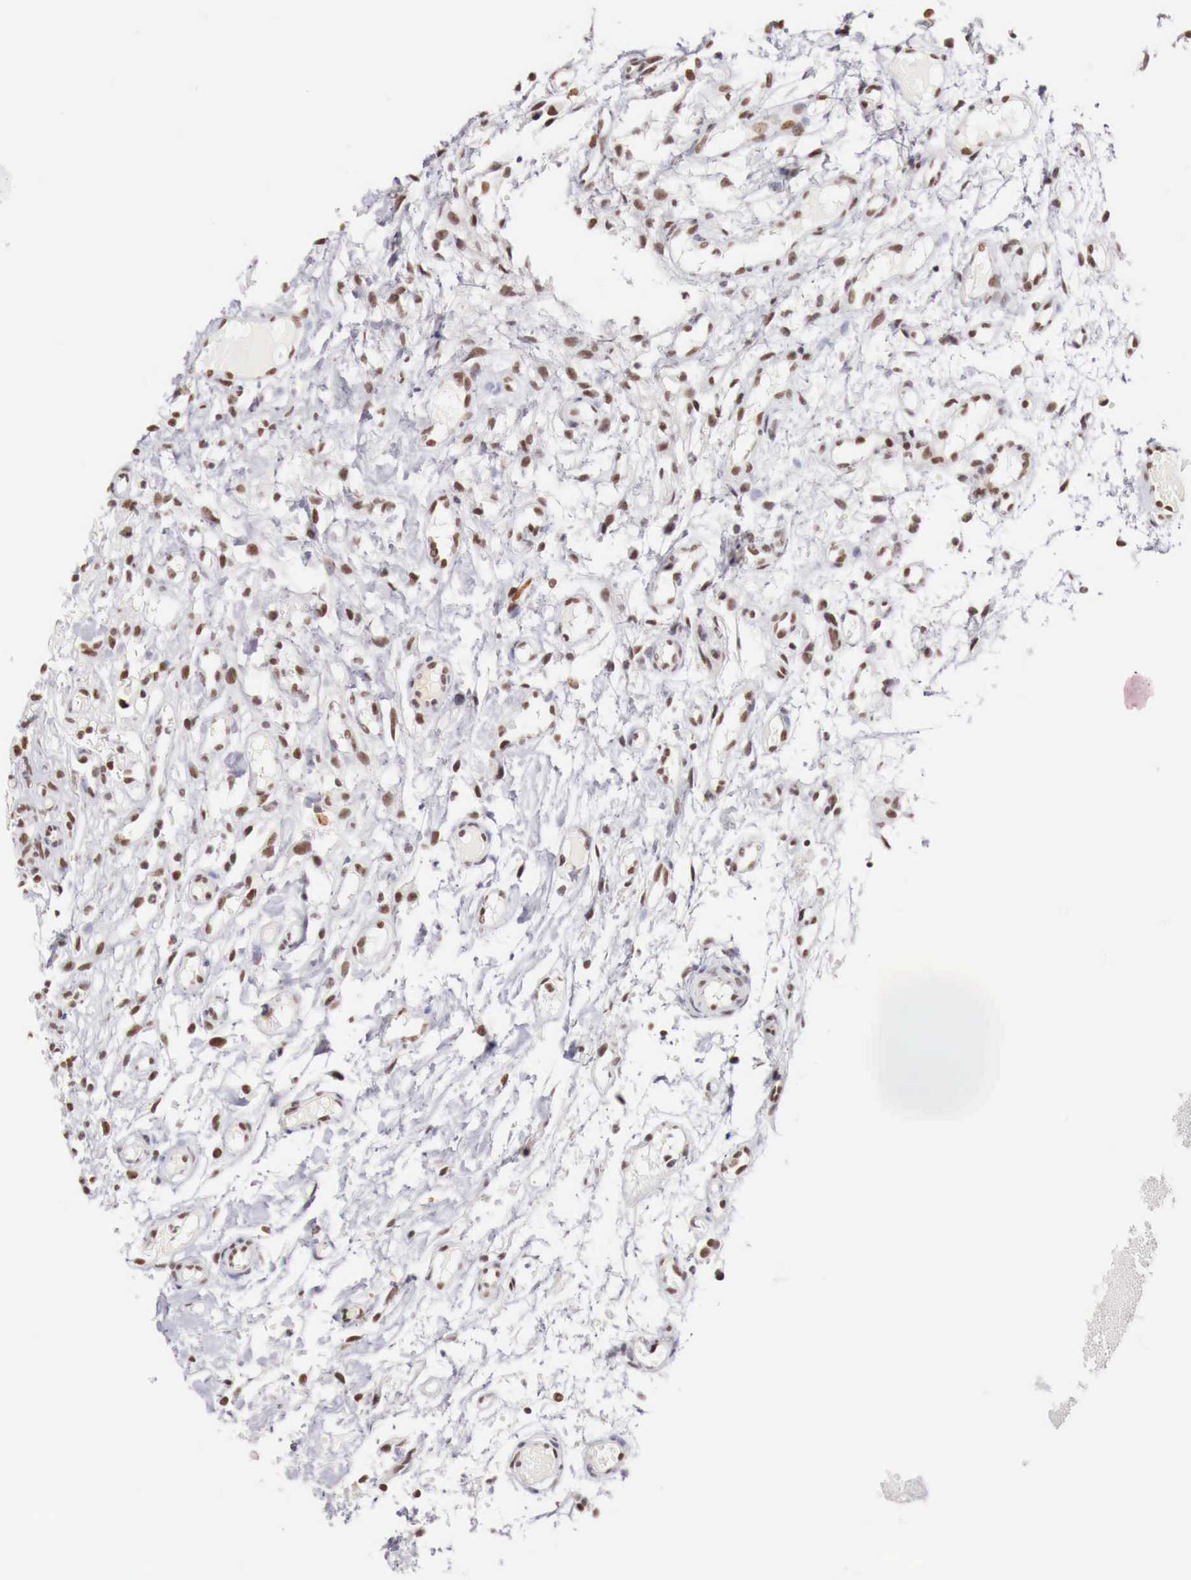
{"staining": {"intensity": "moderate", "quantity": "25%-75%", "location": "nuclear"}, "tissue": "glioma", "cell_type": "Tumor cells", "image_type": "cancer", "snomed": [{"axis": "morphology", "description": "Glioma, malignant, High grade"}, {"axis": "topography", "description": "Brain"}], "caption": "Malignant high-grade glioma was stained to show a protein in brown. There is medium levels of moderate nuclear staining in about 25%-75% of tumor cells.", "gene": "PHF14", "patient": {"sex": "male", "age": 77}}